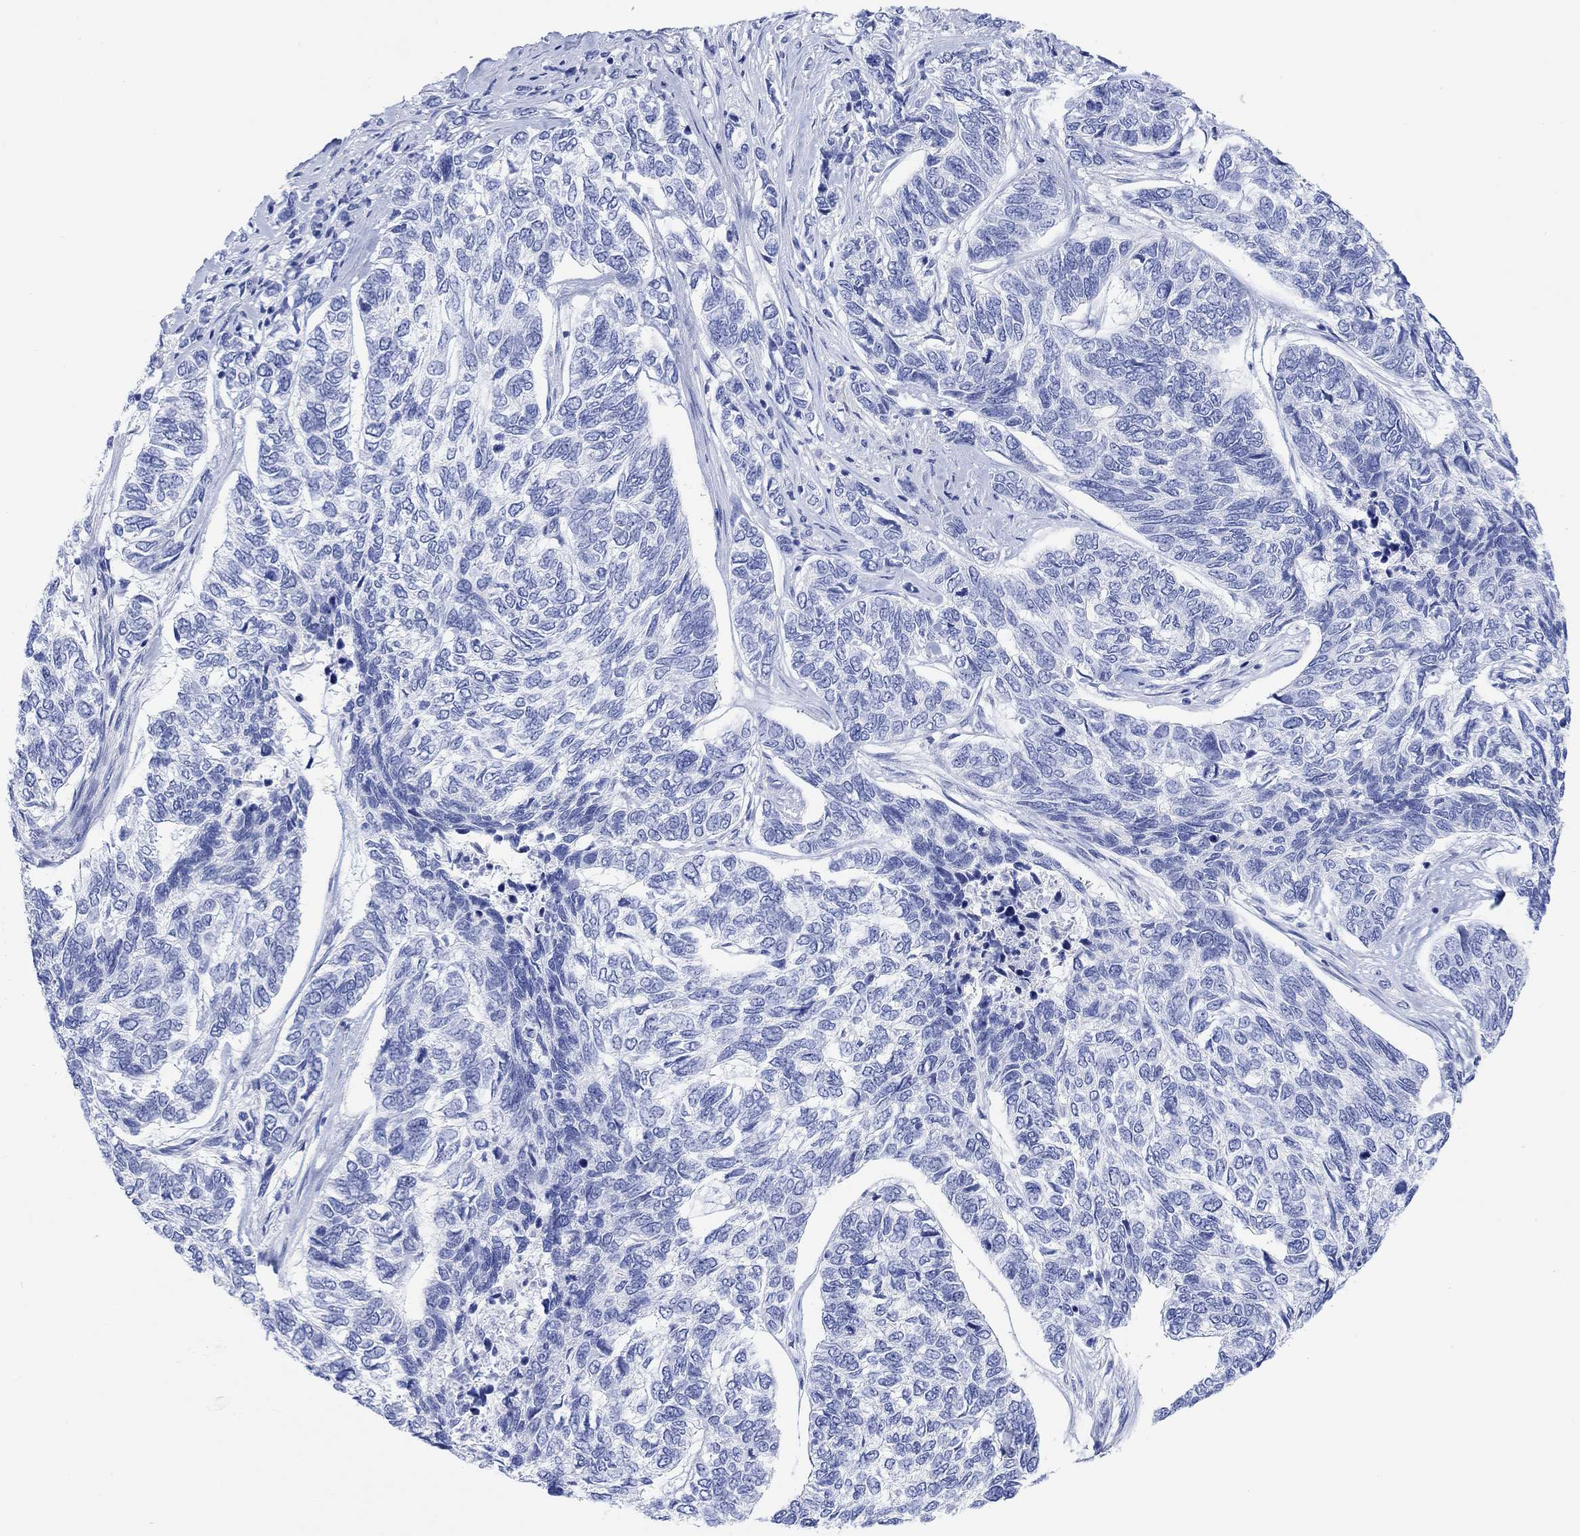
{"staining": {"intensity": "negative", "quantity": "none", "location": "none"}, "tissue": "skin cancer", "cell_type": "Tumor cells", "image_type": "cancer", "snomed": [{"axis": "morphology", "description": "Basal cell carcinoma"}, {"axis": "topography", "description": "Skin"}], "caption": "The histopathology image demonstrates no significant expression in tumor cells of basal cell carcinoma (skin).", "gene": "ANKRD33", "patient": {"sex": "female", "age": 65}}